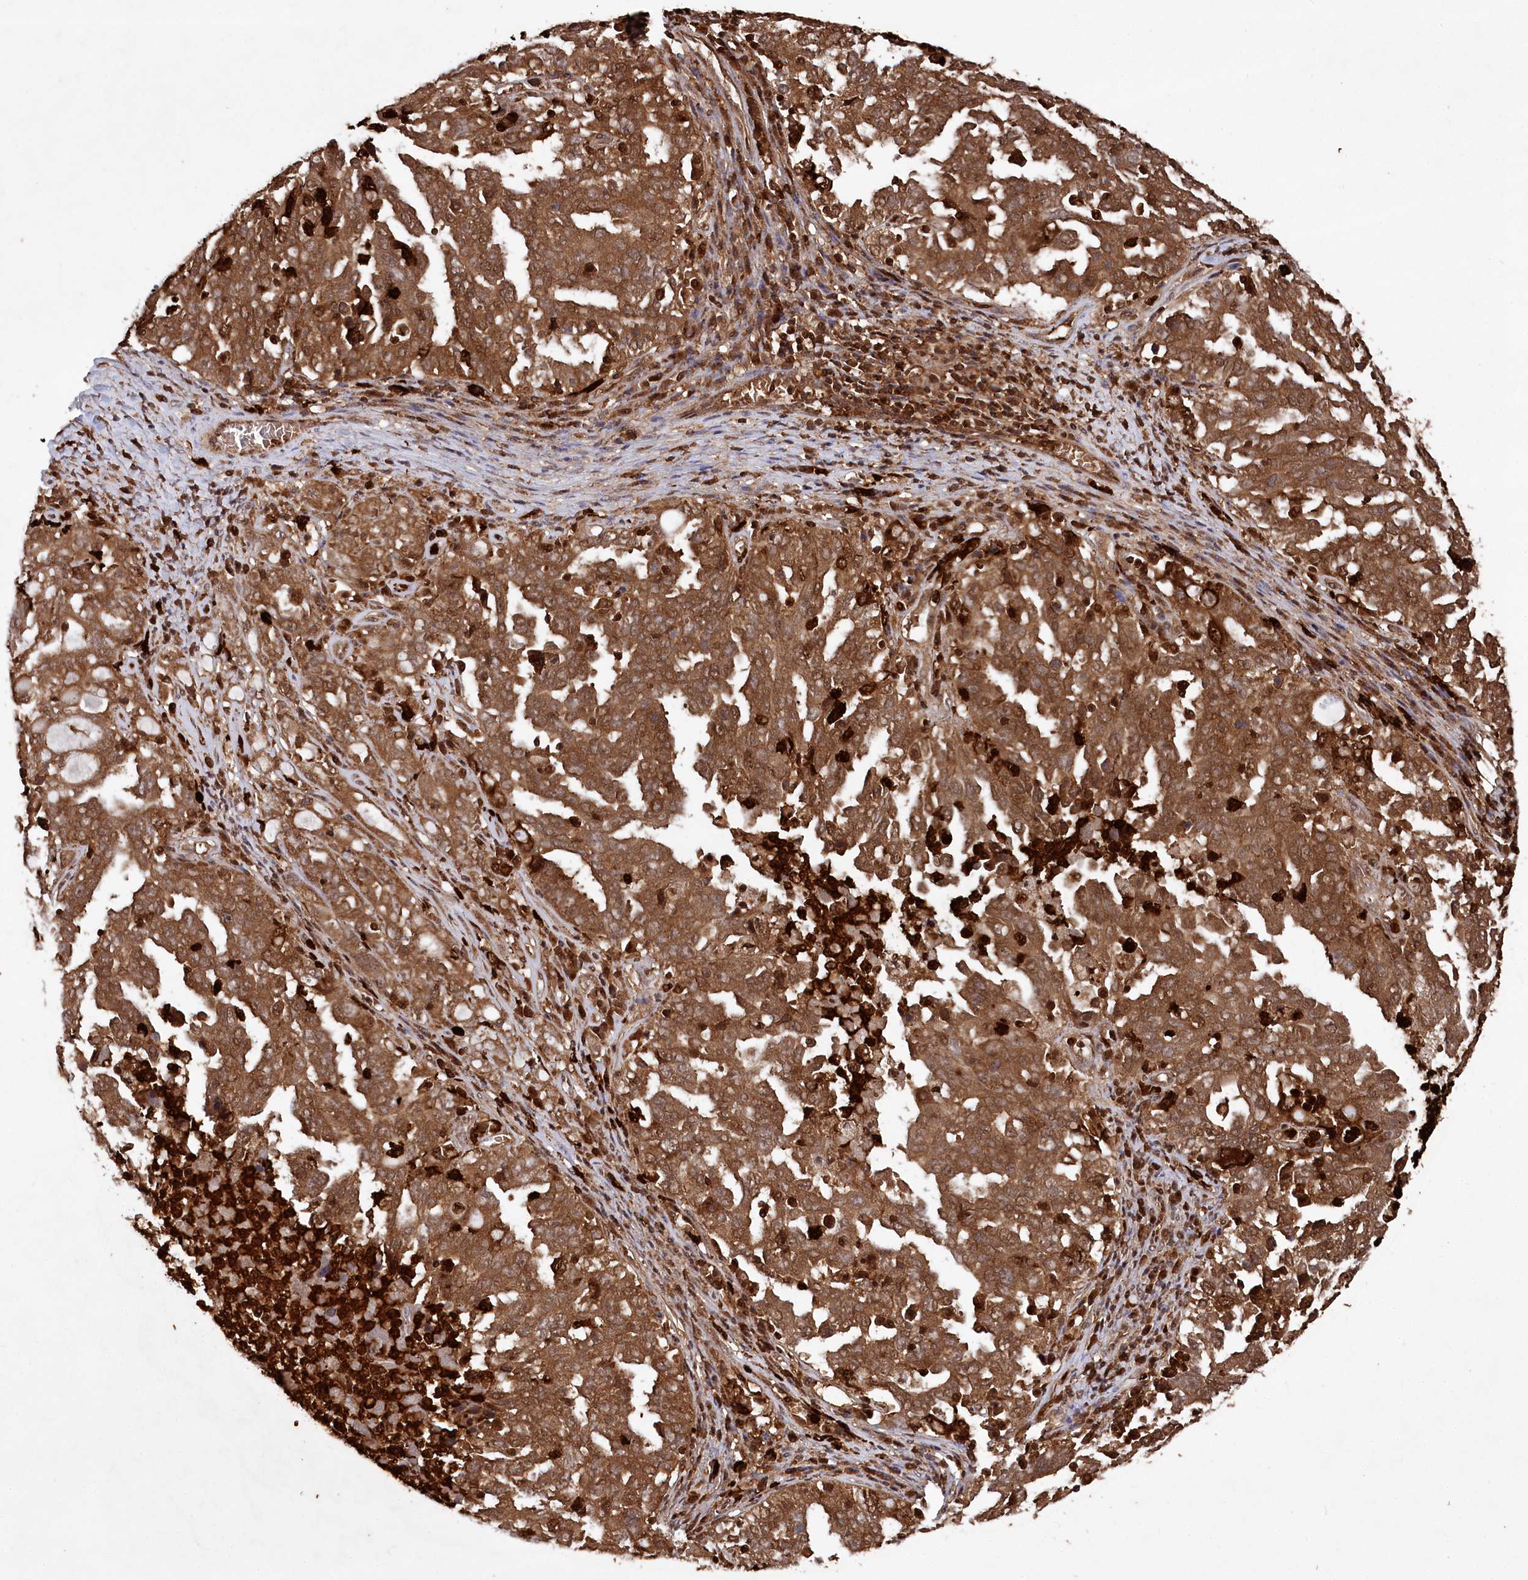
{"staining": {"intensity": "strong", "quantity": ">75%", "location": "cytoplasmic/membranous"}, "tissue": "ovarian cancer", "cell_type": "Tumor cells", "image_type": "cancer", "snomed": [{"axis": "morphology", "description": "Carcinoma, endometroid"}, {"axis": "topography", "description": "Ovary"}], "caption": "Immunohistochemical staining of human ovarian cancer (endometroid carcinoma) shows high levels of strong cytoplasmic/membranous positivity in about >75% of tumor cells.", "gene": "LSG1", "patient": {"sex": "female", "age": 62}}